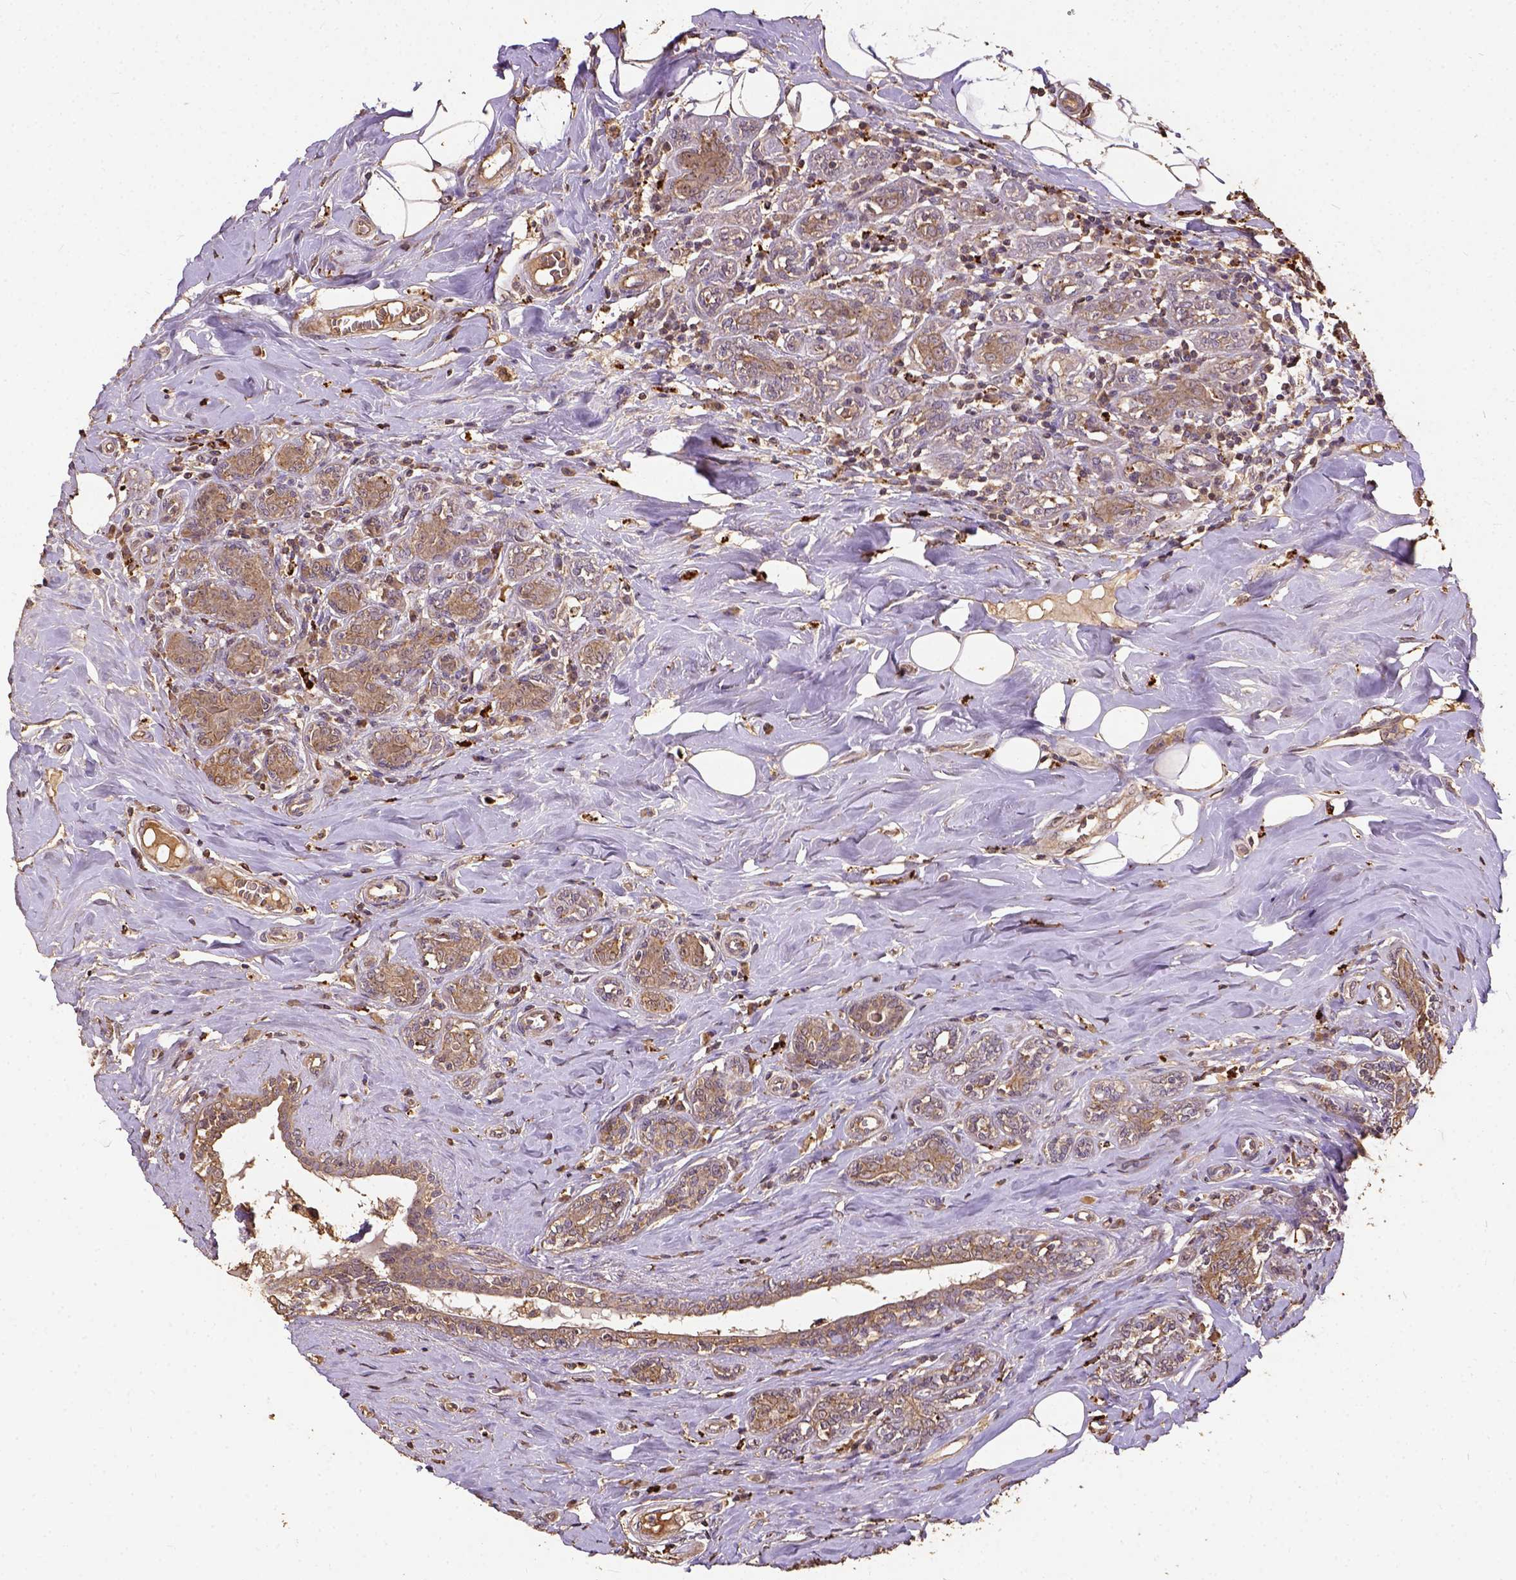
{"staining": {"intensity": "moderate", "quantity": "<25%", "location": "cytoplasmic/membranous"}, "tissue": "breast cancer", "cell_type": "Tumor cells", "image_type": "cancer", "snomed": [{"axis": "morphology", "description": "Normal tissue, NOS"}, {"axis": "morphology", "description": "Duct carcinoma"}, {"axis": "topography", "description": "Breast"}], "caption": "A brown stain shows moderate cytoplasmic/membranous staining of a protein in human breast cancer tumor cells. Using DAB (3,3'-diaminobenzidine) (brown) and hematoxylin (blue) stains, captured at high magnification using brightfield microscopy.", "gene": "ATP1B3", "patient": {"sex": "female", "age": 43}}